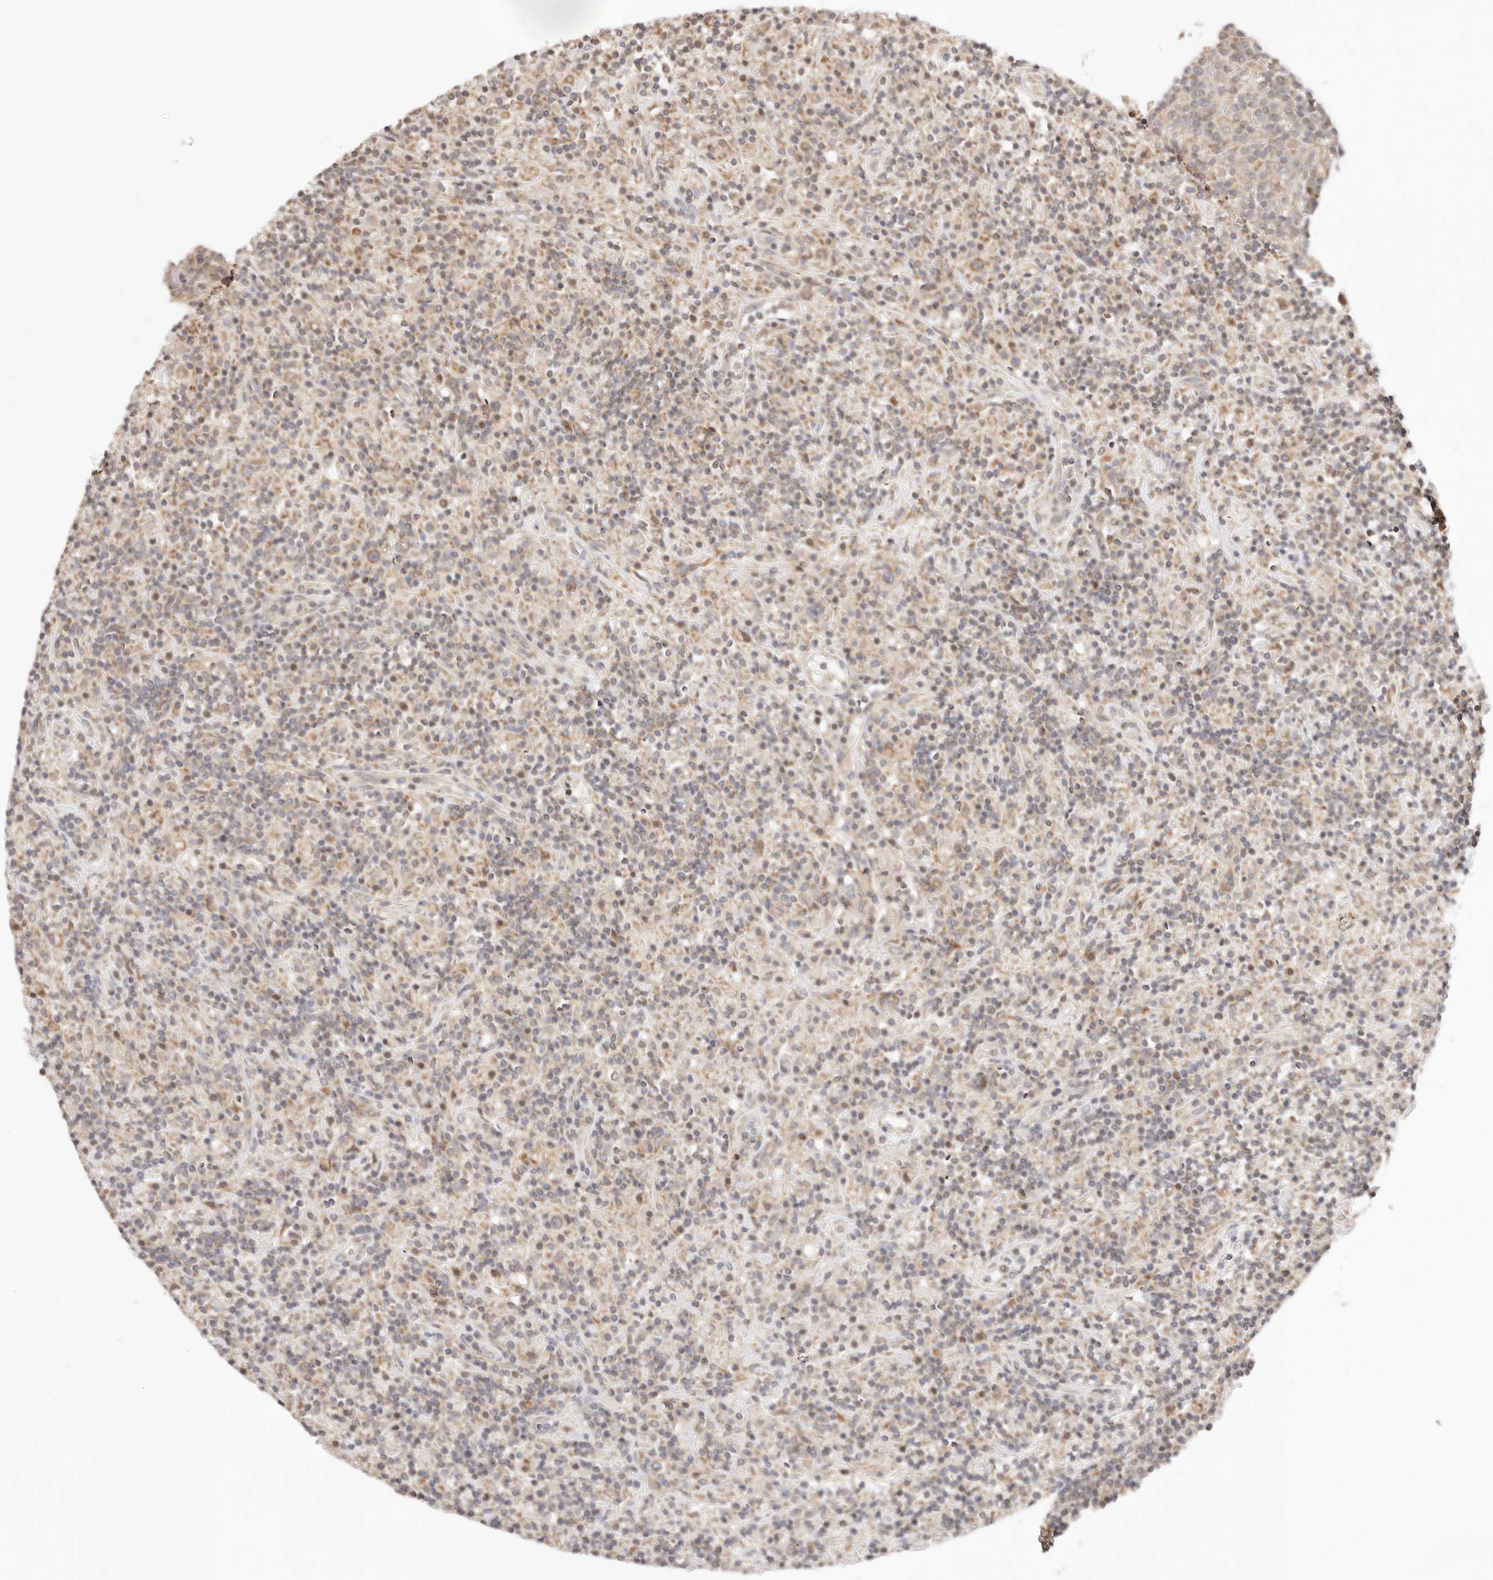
{"staining": {"intensity": "negative", "quantity": "none", "location": "none"}, "tissue": "lymphoma", "cell_type": "Tumor cells", "image_type": "cancer", "snomed": [{"axis": "morphology", "description": "Hodgkin's disease, NOS"}, {"axis": "topography", "description": "Lymph node"}], "caption": "The histopathology image displays no significant staining in tumor cells of Hodgkin's disease.", "gene": "KCMF1", "patient": {"sex": "male", "age": 70}}